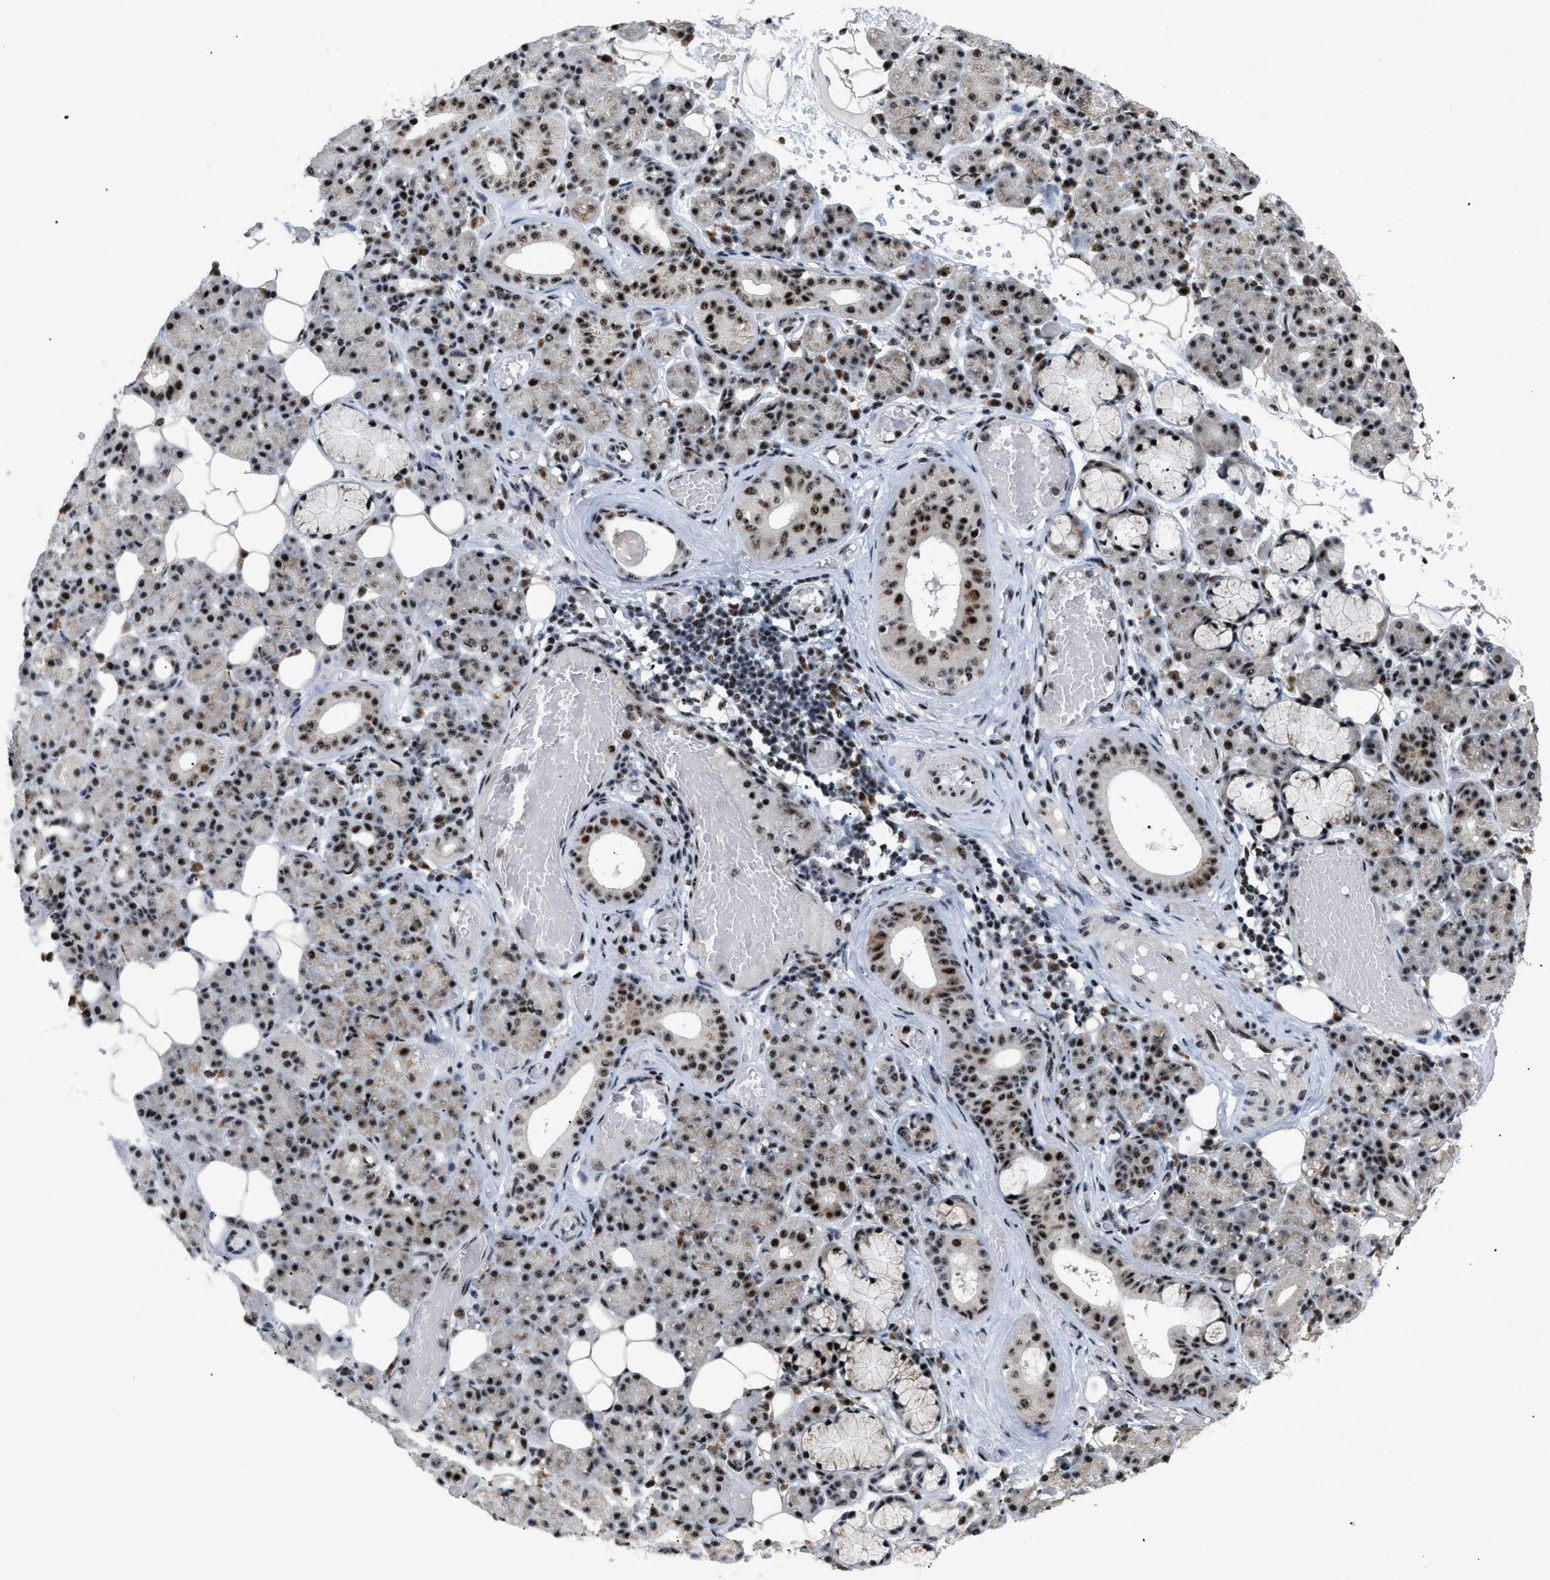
{"staining": {"intensity": "moderate", "quantity": ">75%", "location": "nuclear"}, "tissue": "salivary gland", "cell_type": "Glandular cells", "image_type": "normal", "snomed": [{"axis": "morphology", "description": "Normal tissue, NOS"}, {"axis": "topography", "description": "Salivary gland"}], "caption": "This image reveals immunohistochemistry staining of unremarkable salivary gland, with medium moderate nuclear staining in approximately >75% of glandular cells.", "gene": "CDR2", "patient": {"sex": "male", "age": 63}}